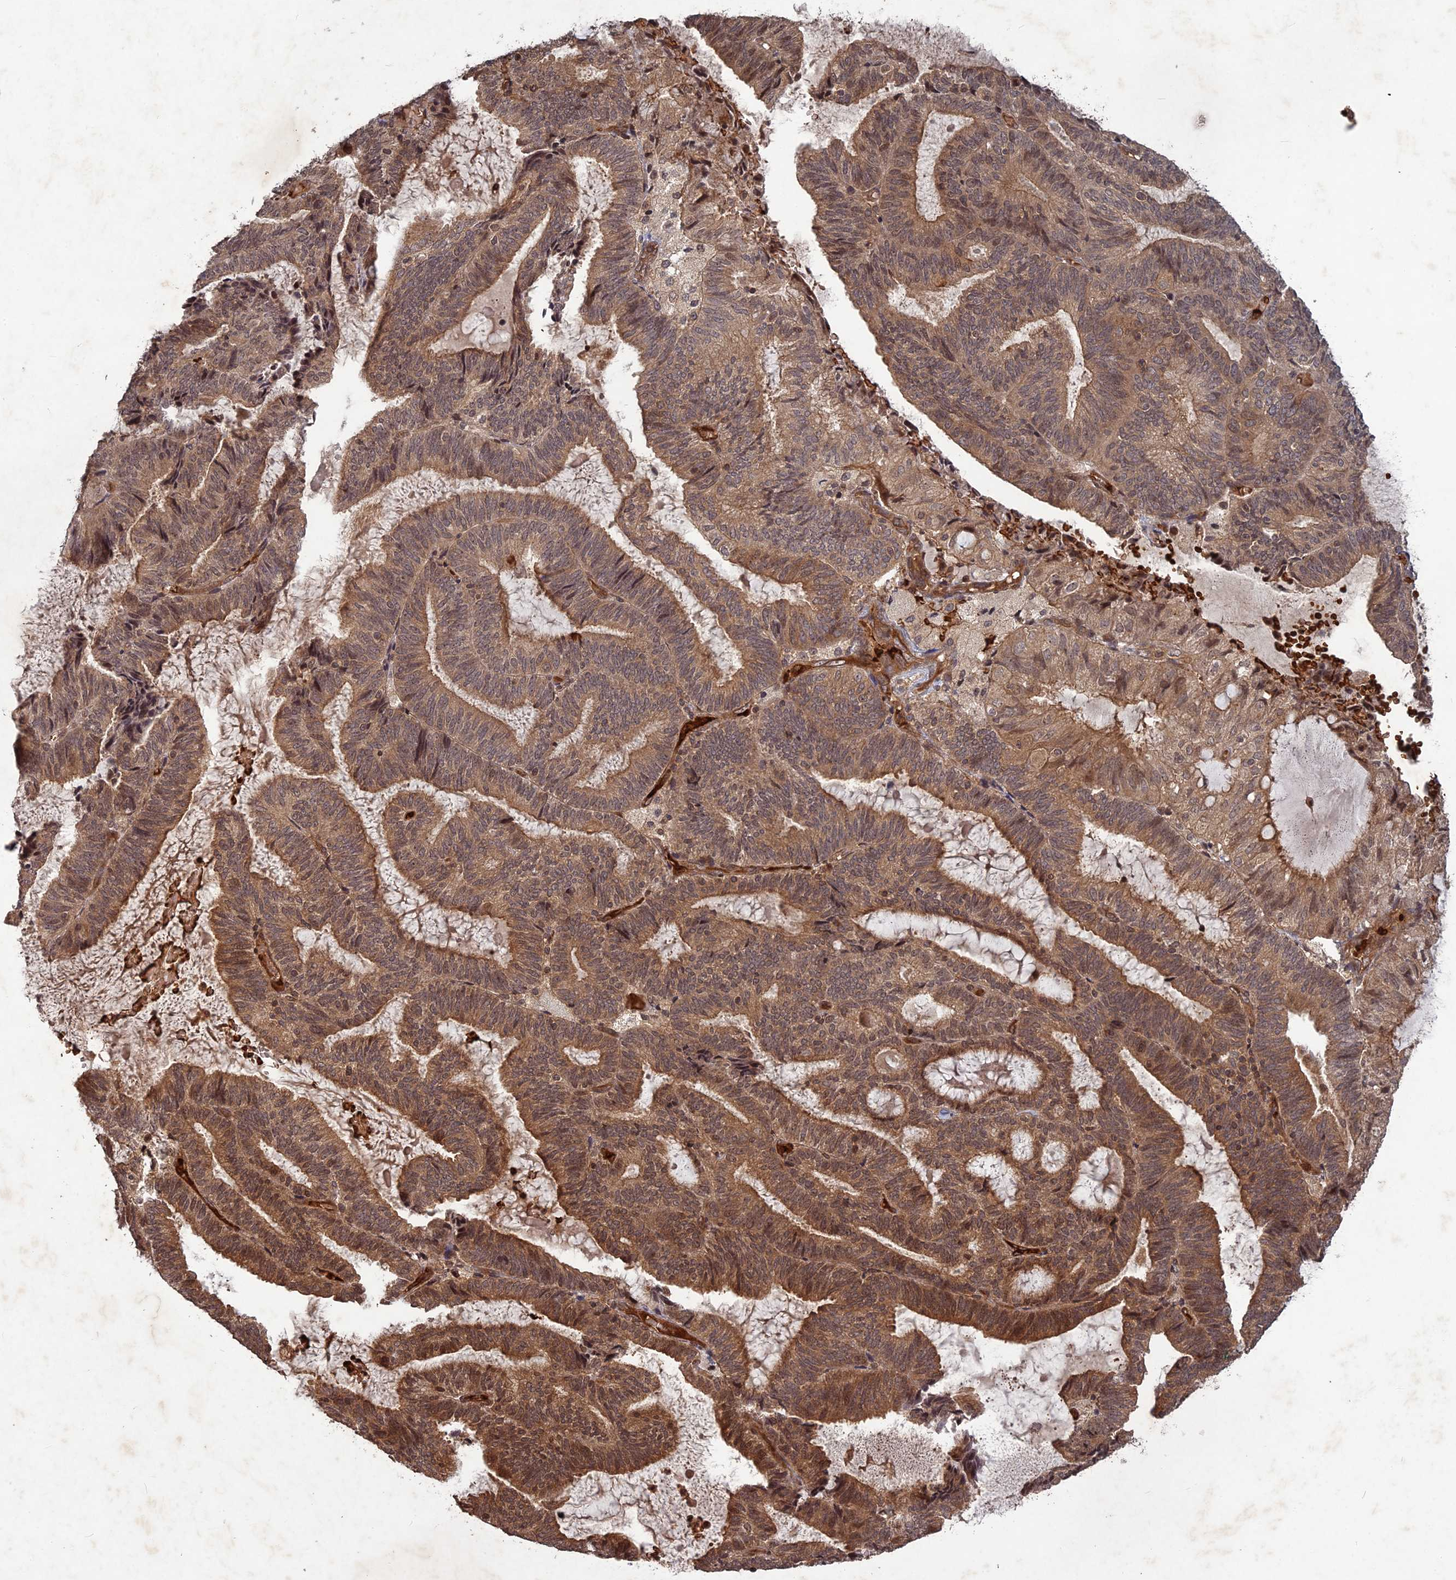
{"staining": {"intensity": "moderate", "quantity": ">75%", "location": "cytoplasmic/membranous,nuclear"}, "tissue": "endometrial cancer", "cell_type": "Tumor cells", "image_type": "cancer", "snomed": [{"axis": "morphology", "description": "Adenocarcinoma, NOS"}, {"axis": "topography", "description": "Endometrium"}], "caption": "Protein expression analysis of adenocarcinoma (endometrial) demonstrates moderate cytoplasmic/membranous and nuclear staining in approximately >75% of tumor cells. The staining is performed using DAB (3,3'-diaminobenzidine) brown chromogen to label protein expression. The nuclei are counter-stained blue using hematoxylin.", "gene": "SRMS", "patient": {"sex": "female", "age": 81}}